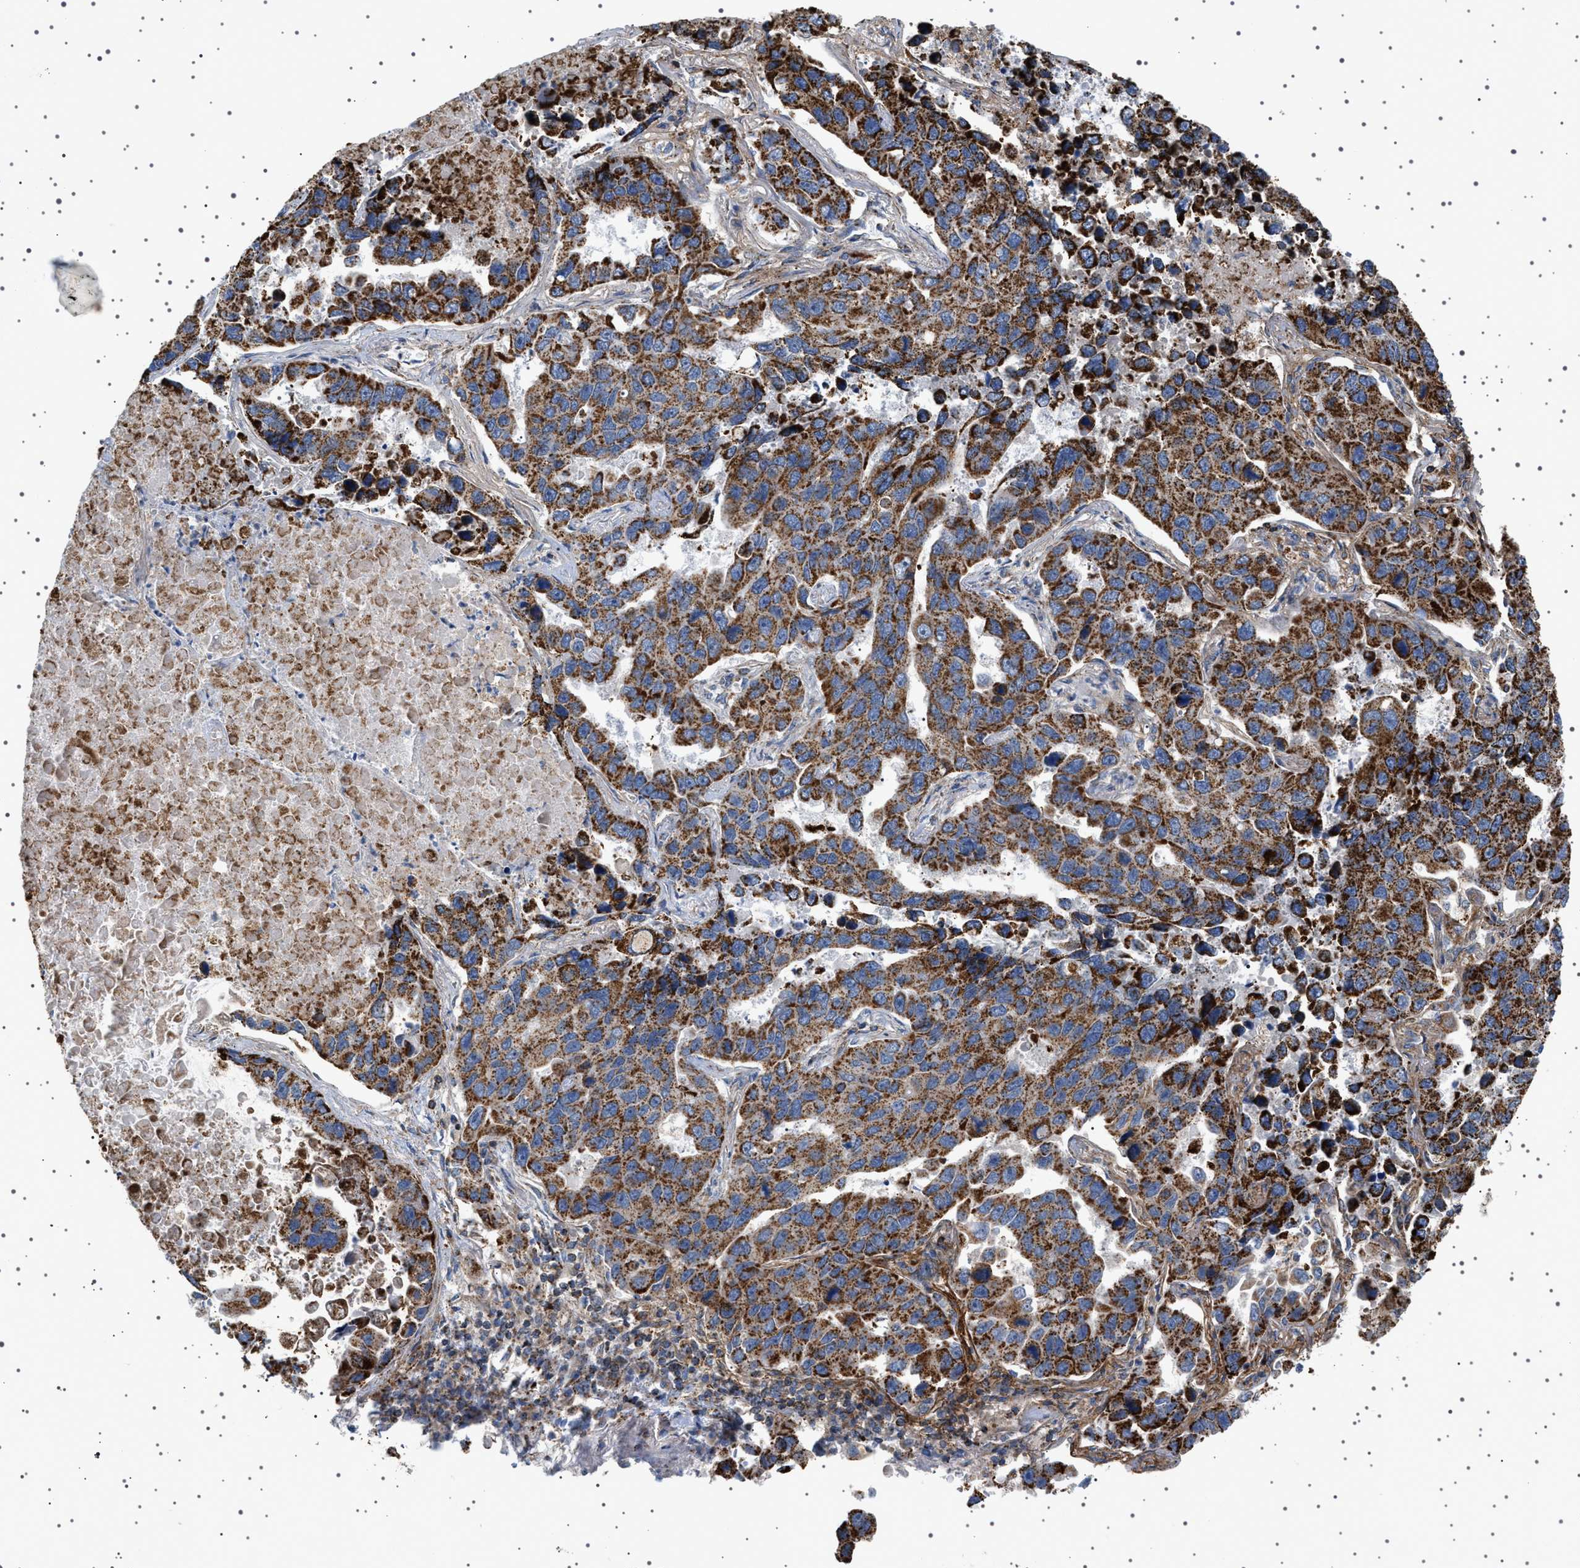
{"staining": {"intensity": "strong", "quantity": ">75%", "location": "cytoplasmic/membranous"}, "tissue": "lung cancer", "cell_type": "Tumor cells", "image_type": "cancer", "snomed": [{"axis": "morphology", "description": "Adenocarcinoma, NOS"}, {"axis": "topography", "description": "Lung"}], "caption": "Immunohistochemical staining of human lung adenocarcinoma exhibits strong cytoplasmic/membranous protein expression in approximately >75% of tumor cells.", "gene": "UBXN8", "patient": {"sex": "male", "age": 64}}